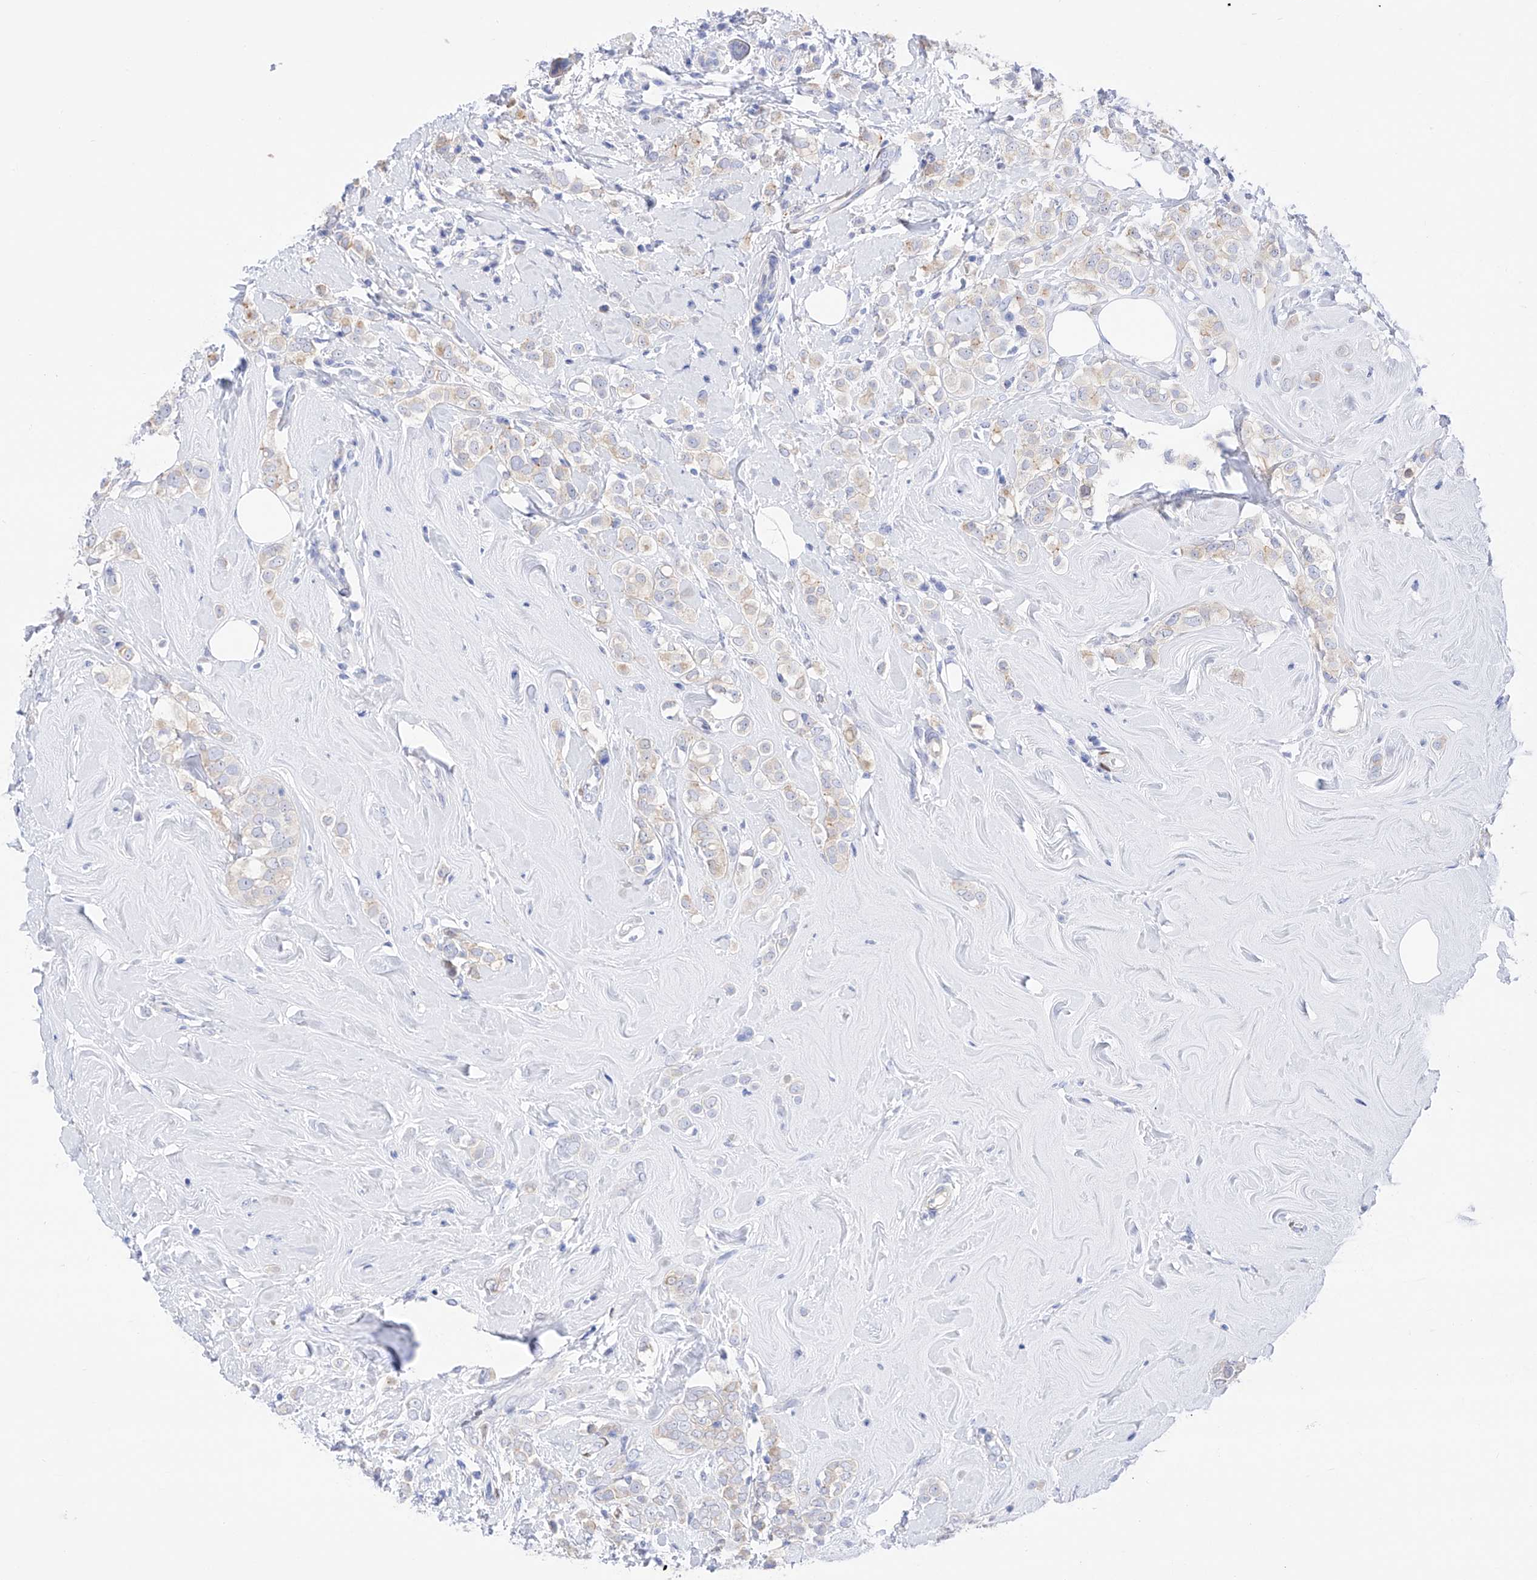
{"staining": {"intensity": "weak", "quantity": "25%-75%", "location": "cytoplasmic/membranous"}, "tissue": "breast cancer", "cell_type": "Tumor cells", "image_type": "cancer", "snomed": [{"axis": "morphology", "description": "Lobular carcinoma"}, {"axis": "topography", "description": "Breast"}], "caption": "Approximately 25%-75% of tumor cells in breast cancer exhibit weak cytoplasmic/membranous protein expression as visualized by brown immunohistochemical staining.", "gene": "TRPC7", "patient": {"sex": "female", "age": 47}}